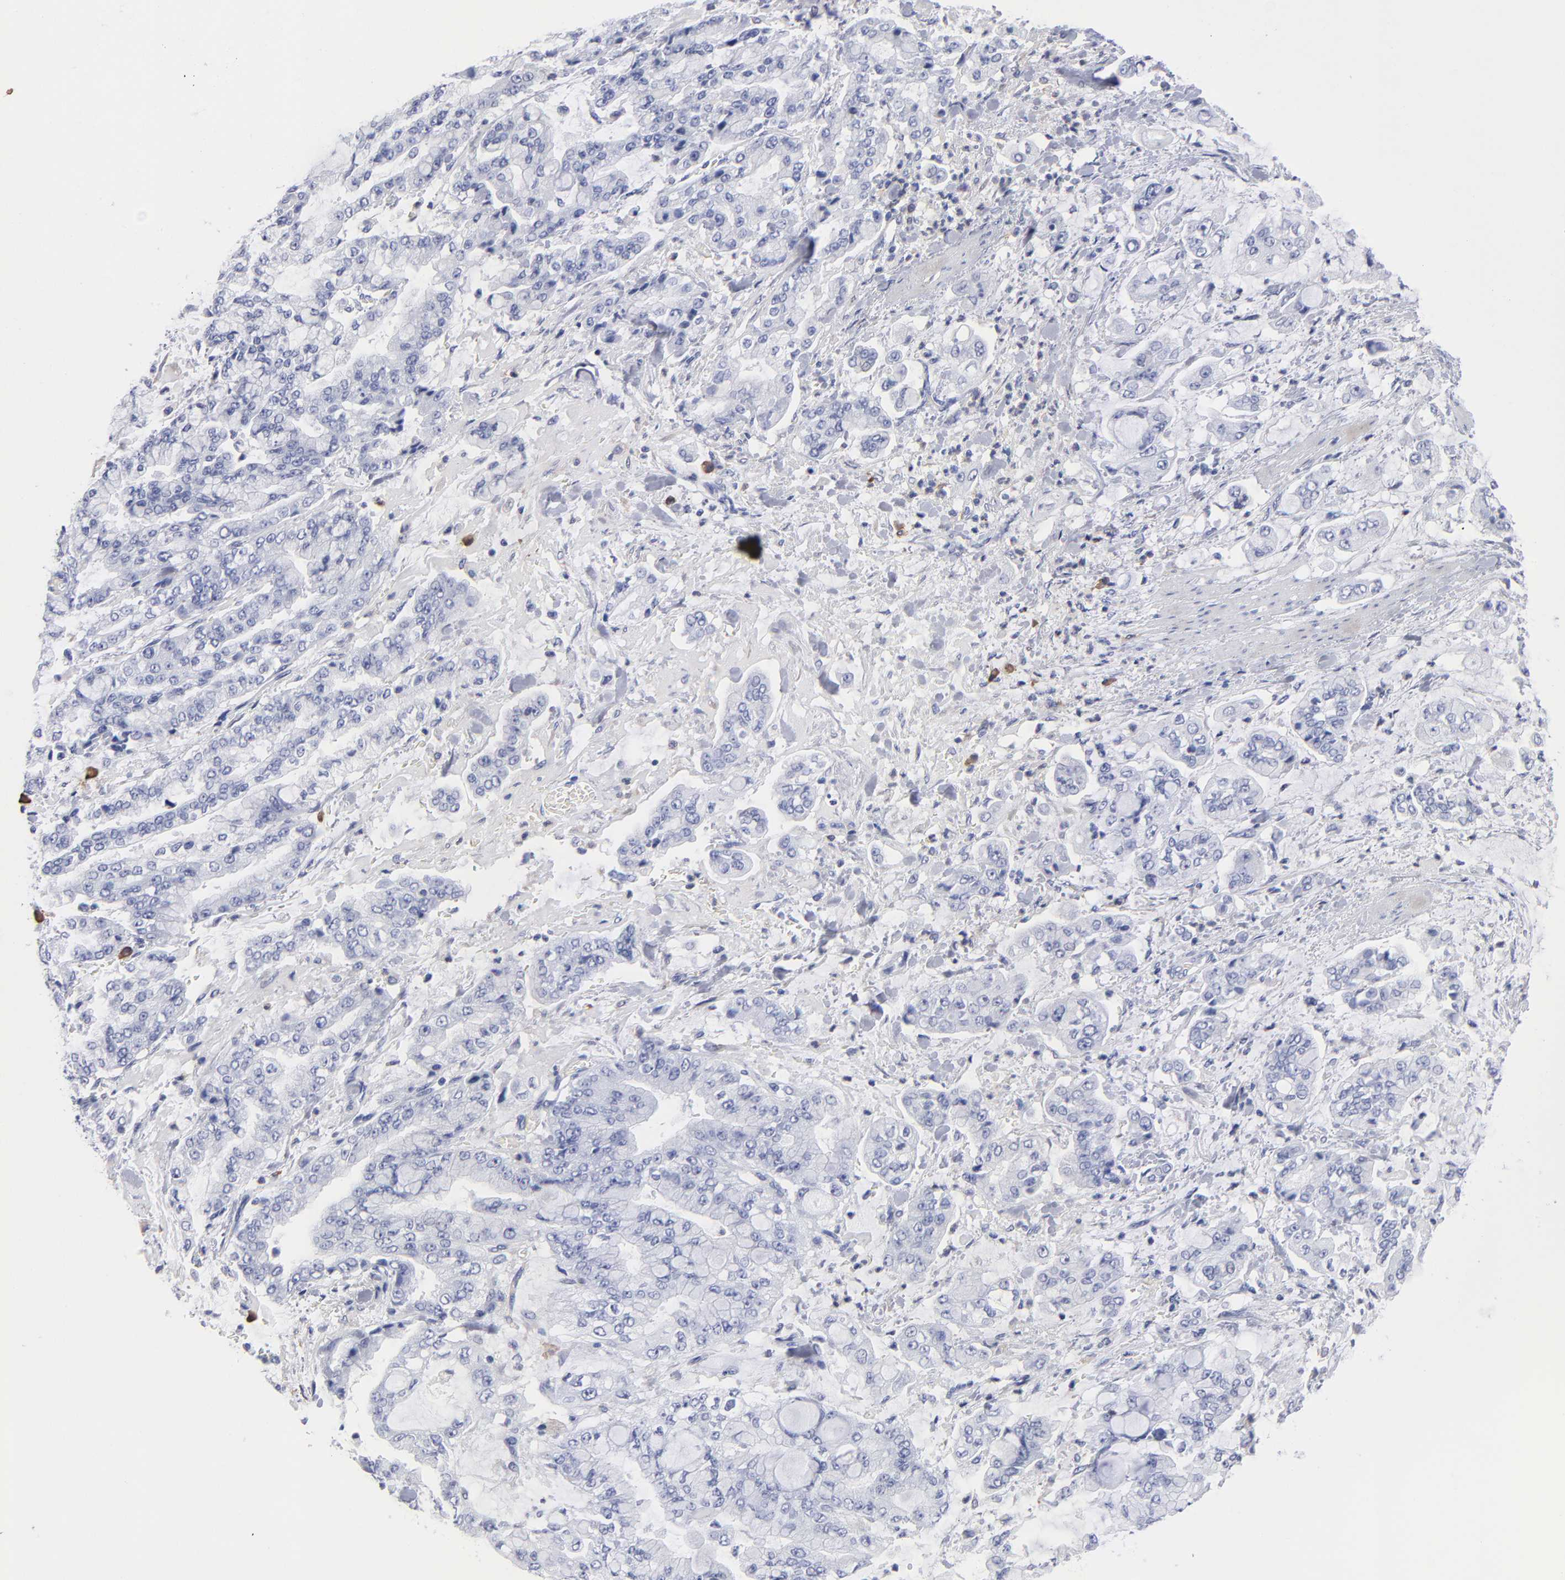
{"staining": {"intensity": "negative", "quantity": "none", "location": "none"}, "tissue": "stomach cancer", "cell_type": "Tumor cells", "image_type": "cancer", "snomed": [{"axis": "morphology", "description": "Normal tissue, NOS"}, {"axis": "morphology", "description": "Adenocarcinoma, NOS"}, {"axis": "topography", "description": "Stomach, upper"}, {"axis": "topography", "description": "Stomach"}], "caption": "Immunohistochemical staining of human adenocarcinoma (stomach) shows no significant expression in tumor cells.", "gene": "LAT2", "patient": {"sex": "male", "age": 76}}